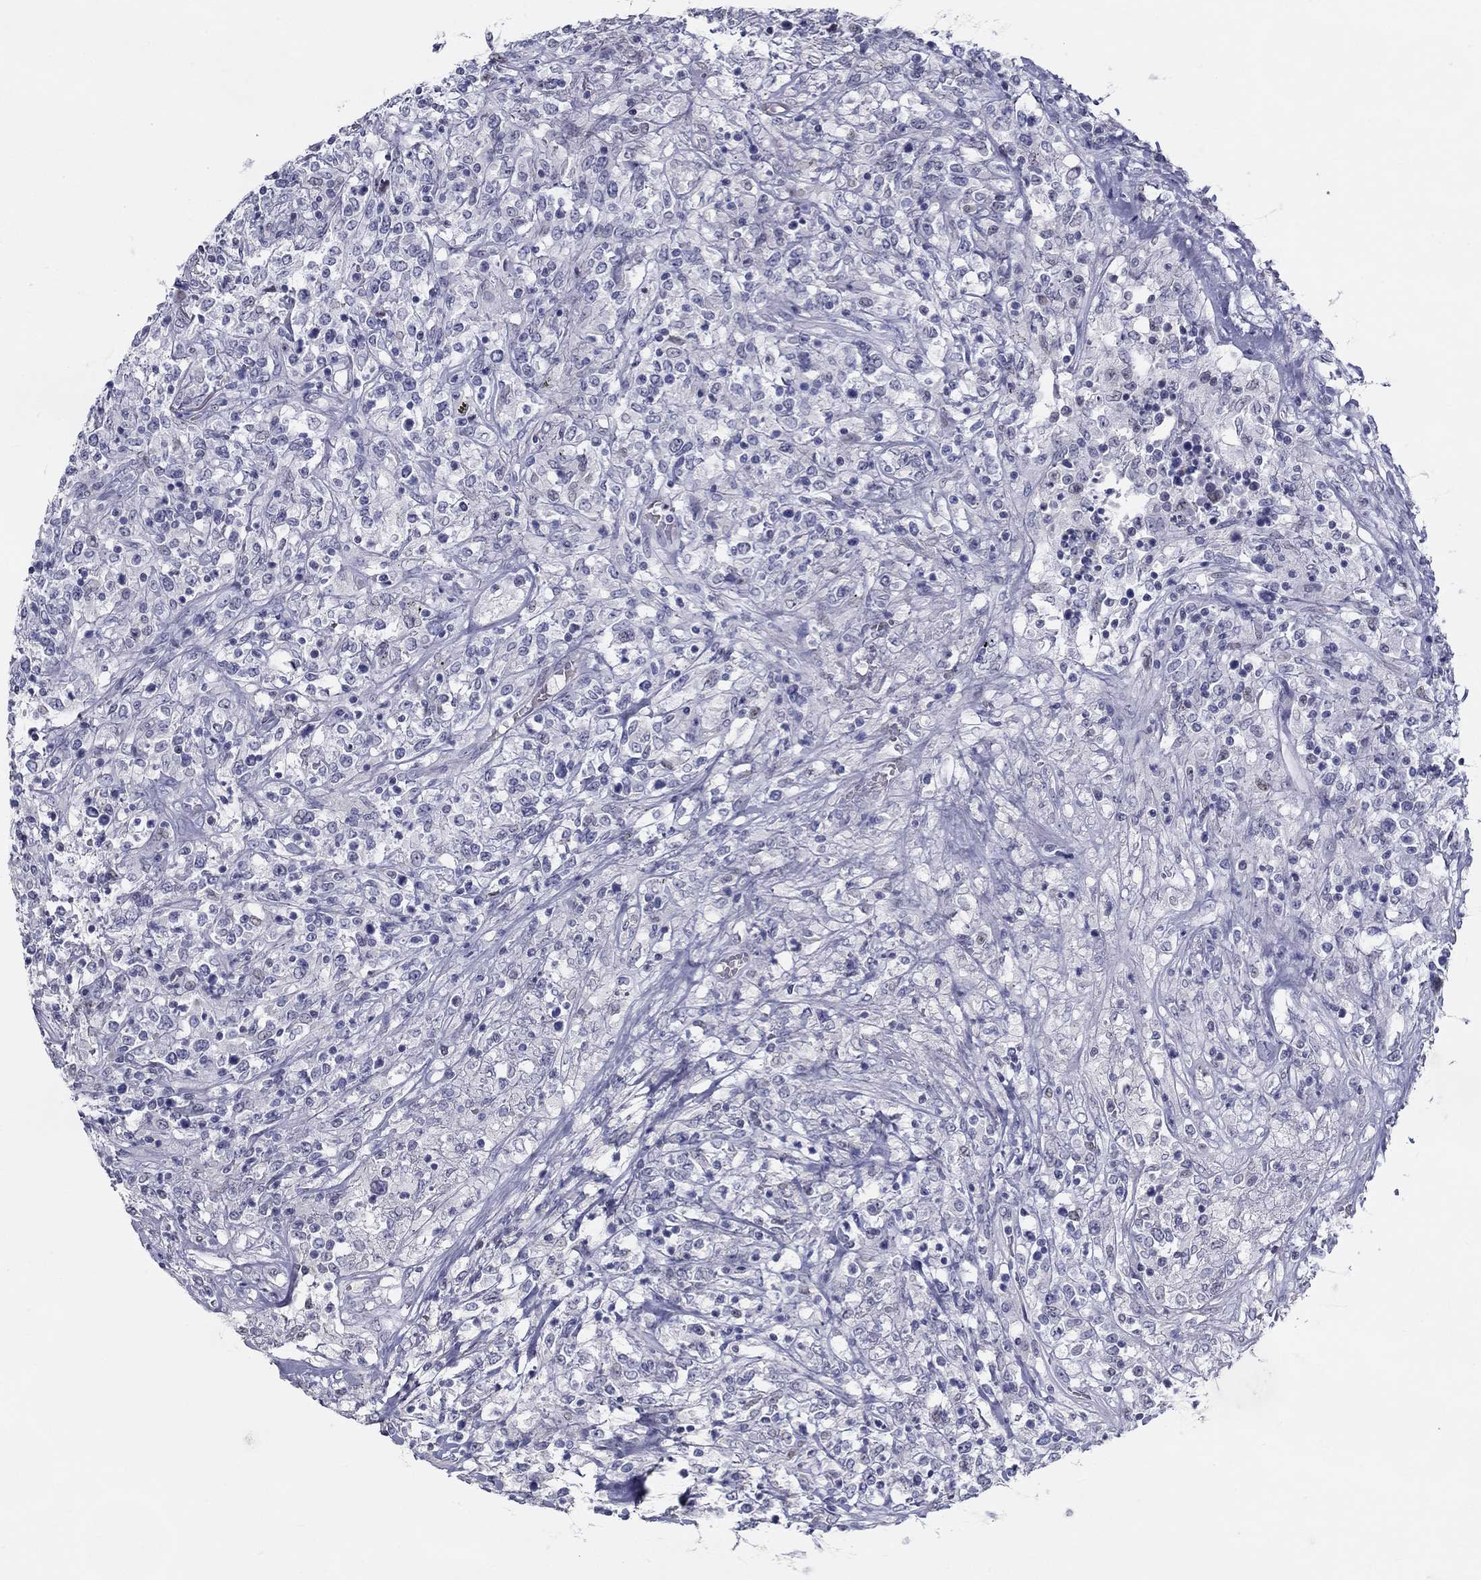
{"staining": {"intensity": "negative", "quantity": "none", "location": "none"}, "tissue": "lymphoma", "cell_type": "Tumor cells", "image_type": "cancer", "snomed": [{"axis": "morphology", "description": "Malignant lymphoma, non-Hodgkin's type, High grade"}, {"axis": "topography", "description": "Lung"}], "caption": "High power microscopy micrograph of an immunohistochemistry (IHC) image of lymphoma, revealing no significant expression in tumor cells. (DAB (3,3'-diaminobenzidine) IHC, high magnification).", "gene": "GUCA1A", "patient": {"sex": "male", "age": 79}}